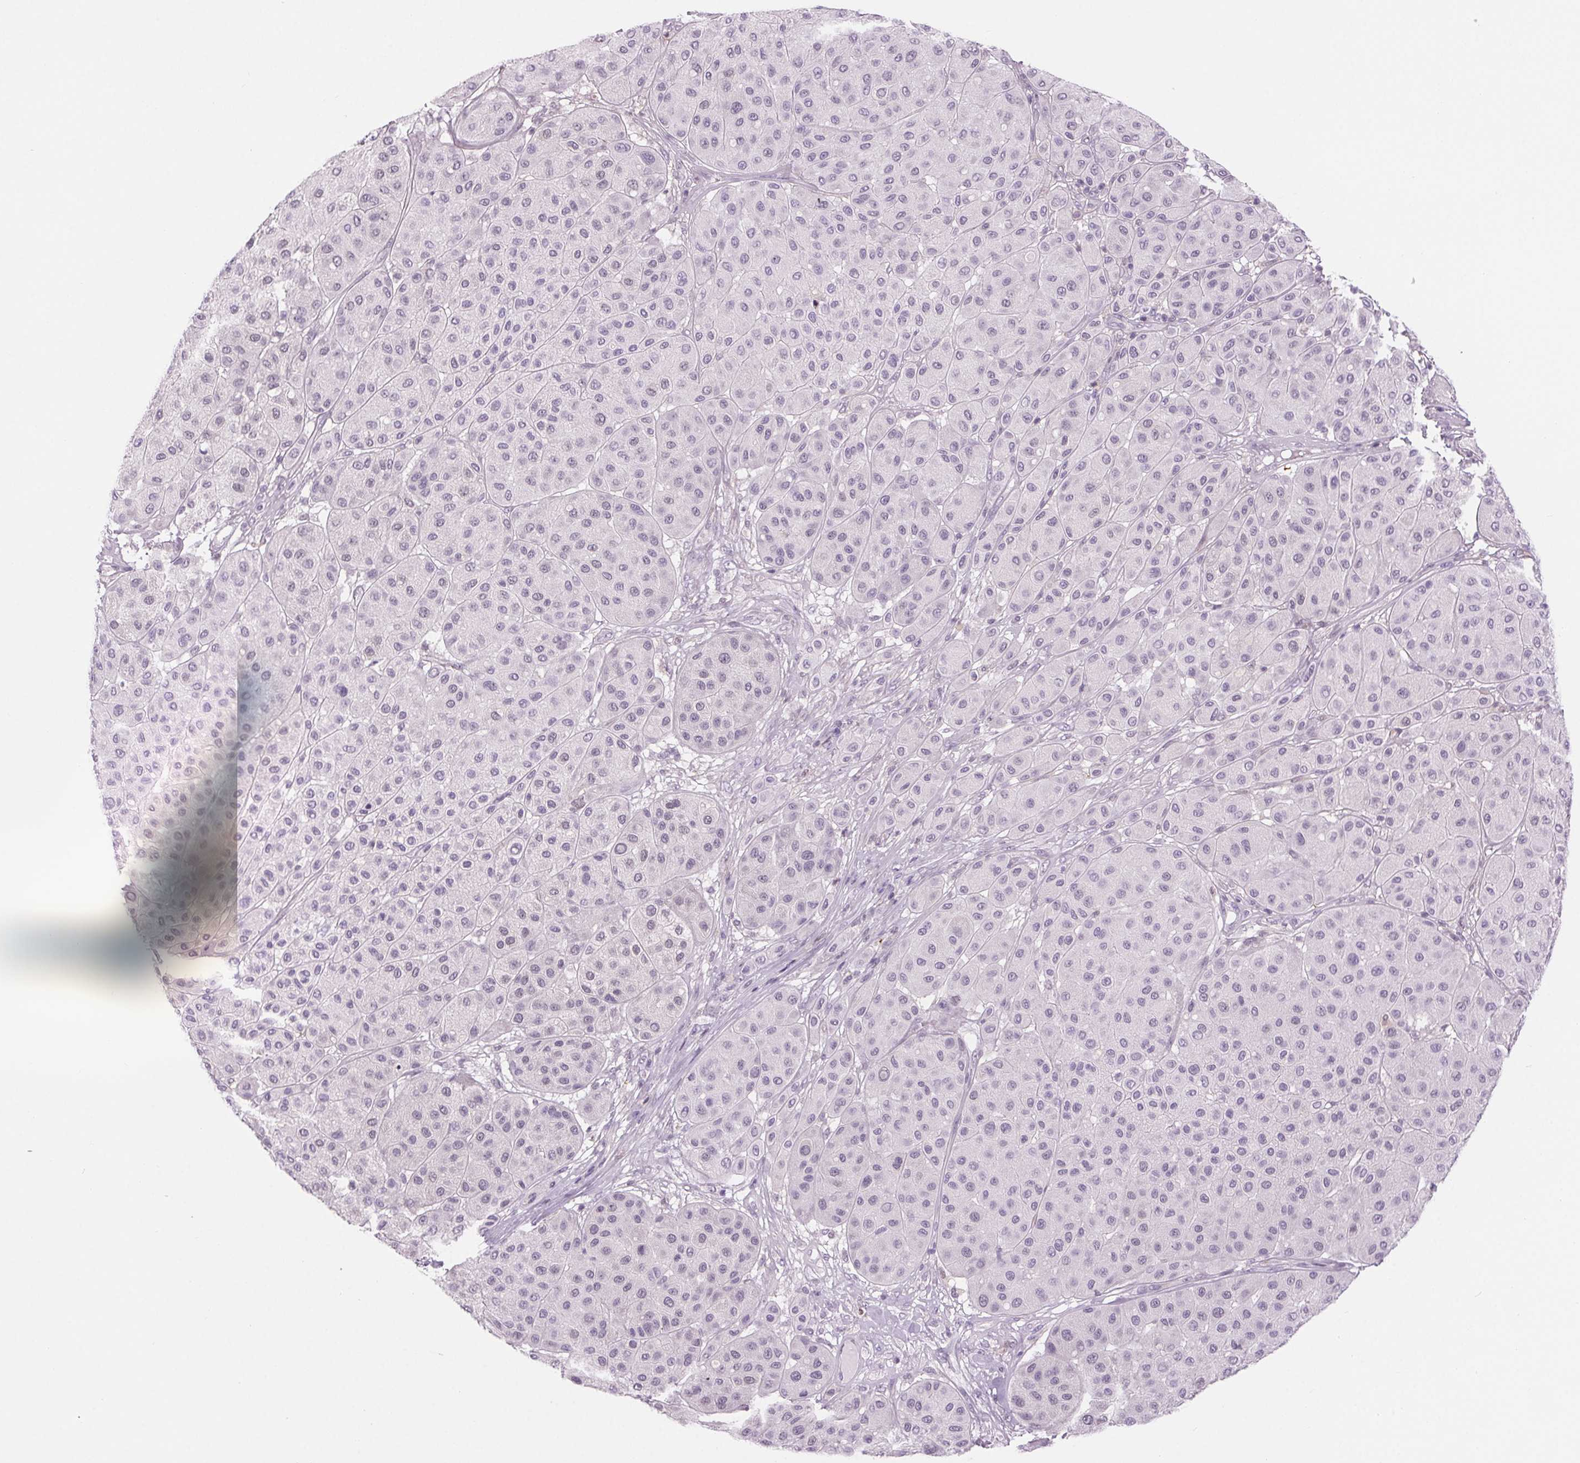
{"staining": {"intensity": "negative", "quantity": "none", "location": "none"}, "tissue": "melanoma", "cell_type": "Tumor cells", "image_type": "cancer", "snomed": [{"axis": "morphology", "description": "Malignant melanoma, Metastatic site"}, {"axis": "topography", "description": "Smooth muscle"}], "caption": "Melanoma was stained to show a protein in brown. There is no significant staining in tumor cells.", "gene": "SLC6A19", "patient": {"sex": "male", "age": 41}}